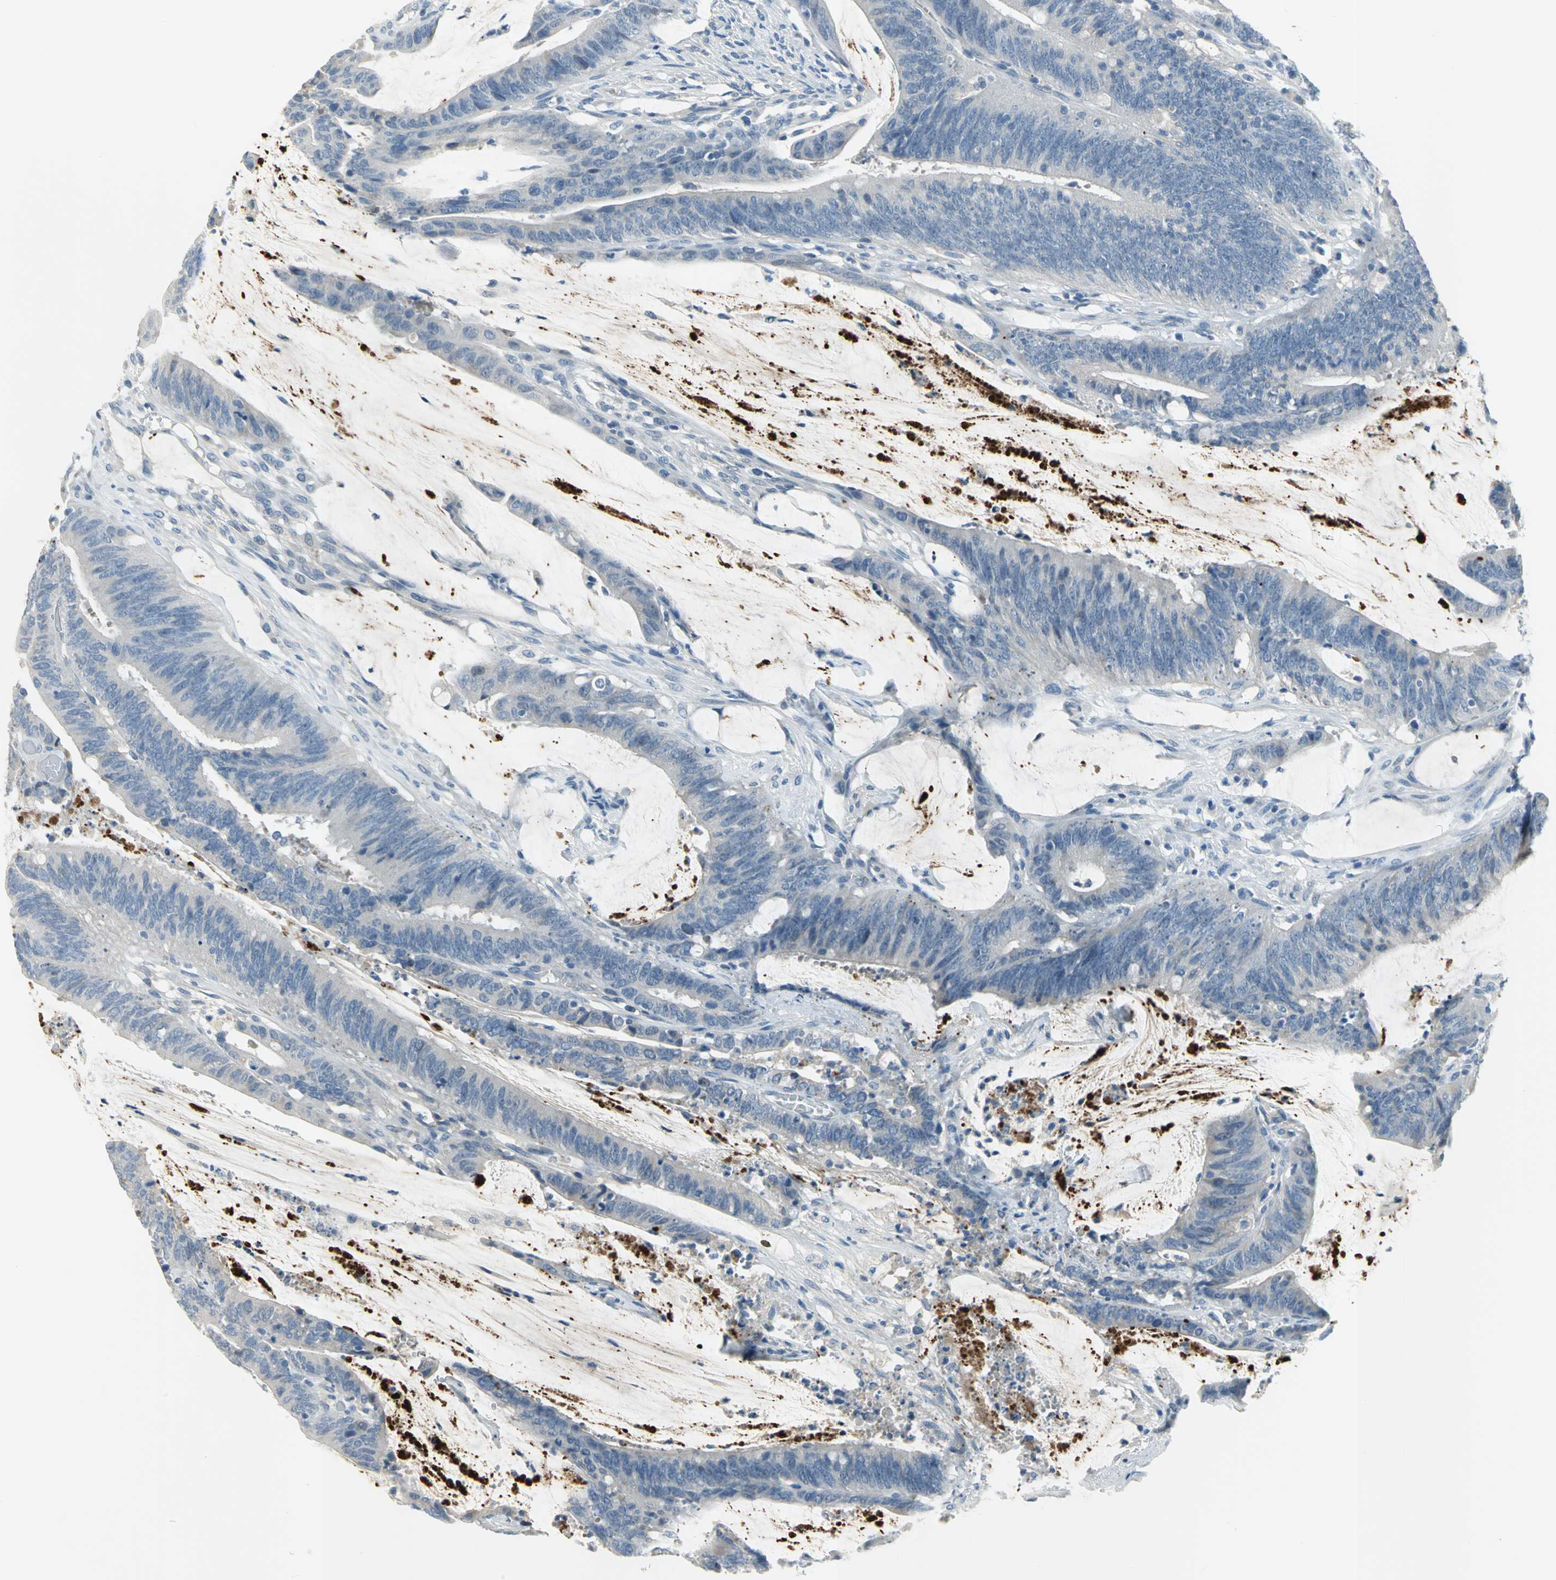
{"staining": {"intensity": "negative", "quantity": "none", "location": "none"}, "tissue": "colorectal cancer", "cell_type": "Tumor cells", "image_type": "cancer", "snomed": [{"axis": "morphology", "description": "Adenocarcinoma, NOS"}, {"axis": "topography", "description": "Rectum"}], "caption": "This is an immunohistochemistry photomicrograph of colorectal cancer. There is no expression in tumor cells.", "gene": "ZIC1", "patient": {"sex": "female", "age": 66}}